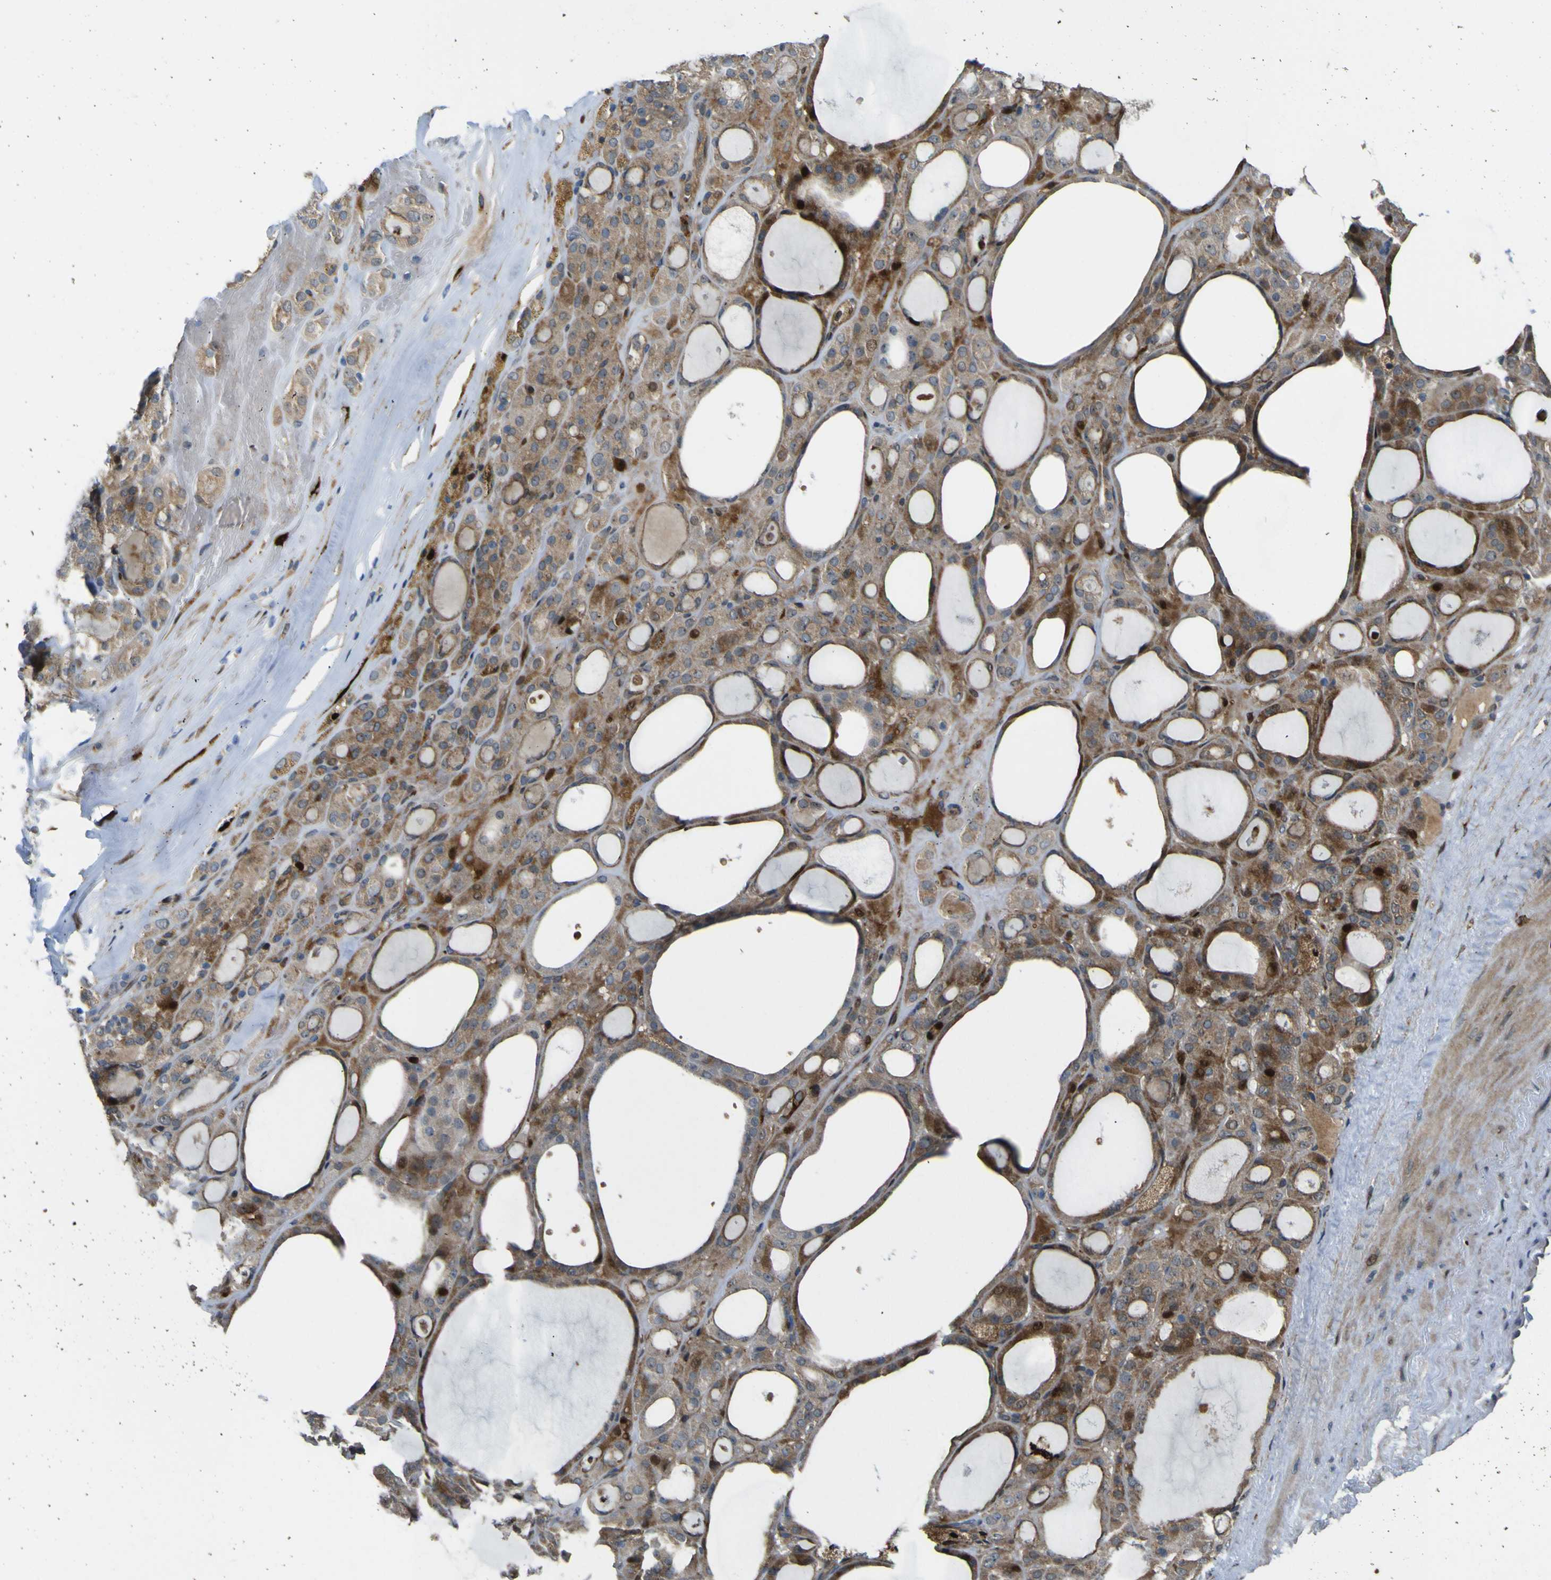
{"staining": {"intensity": "moderate", "quantity": ">75%", "location": "cytoplasmic/membranous"}, "tissue": "thyroid gland", "cell_type": "Glandular cells", "image_type": "normal", "snomed": [{"axis": "morphology", "description": "Normal tissue, NOS"}, {"axis": "morphology", "description": "Carcinoma, NOS"}, {"axis": "topography", "description": "Thyroid gland"}], "caption": "Protein expression analysis of normal thyroid gland demonstrates moderate cytoplasmic/membranous positivity in approximately >75% of glandular cells. (DAB (3,3'-diaminobenzidine) IHC with brightfield microscopy, high magnification).", "gene": "LBHD1", "patient": {"sex": "female", "age": 86}}